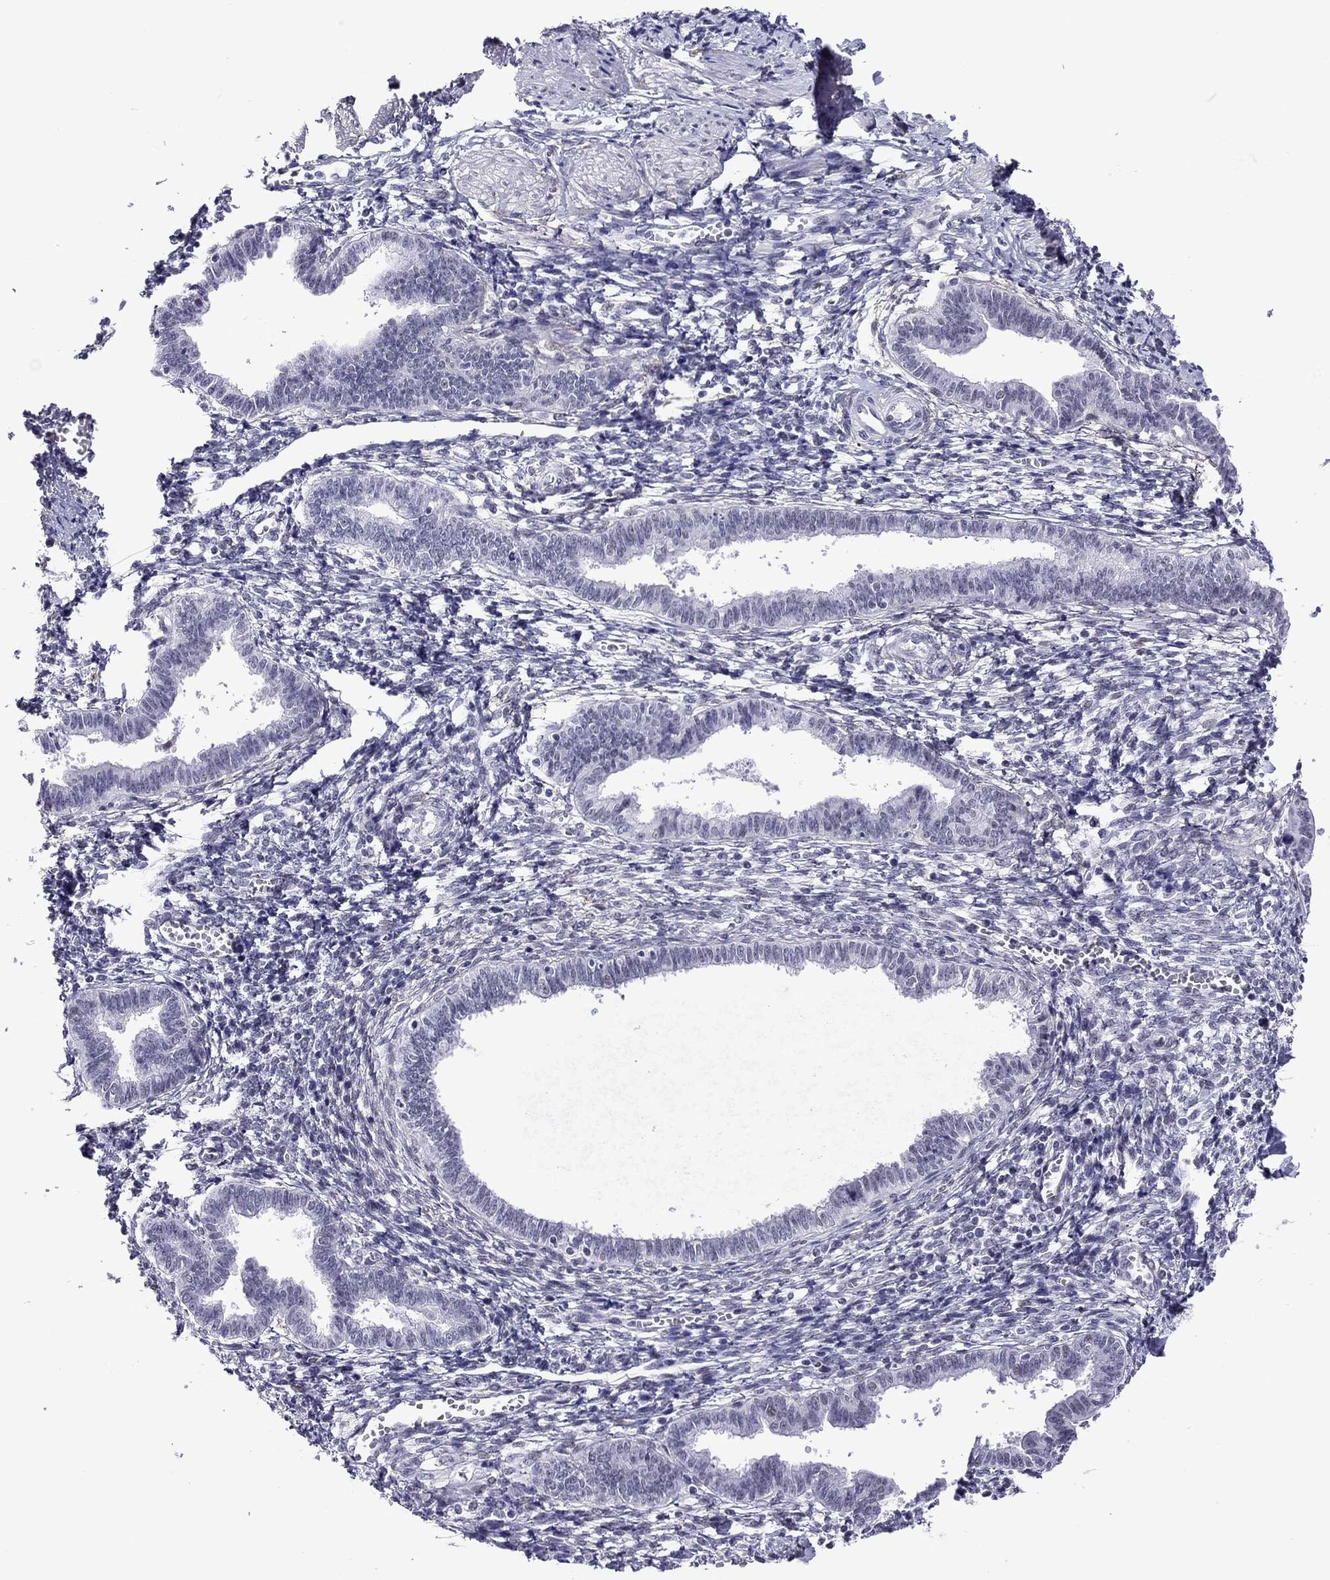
{"staining": {"intensity": "negative", "quantity": "none", "location": "none"}, "tissue": "endometrium", "cell_type": "Cells in endometrial stroma", "image_type": "normal", "snomed": [{"axis": "morphology", "description": "Normal tissue, NOS"}, {"axis": "topography", "description": "Cervix"}, {"axis": "topography", "description": "Endometrium"}], "caption": "Immunohistochemical staining of normal human endometrium shows no significant positivity in cells in endometrial stroma.", "gene": "ZNF646", "patient": {"sex": "female", "age": 37}}